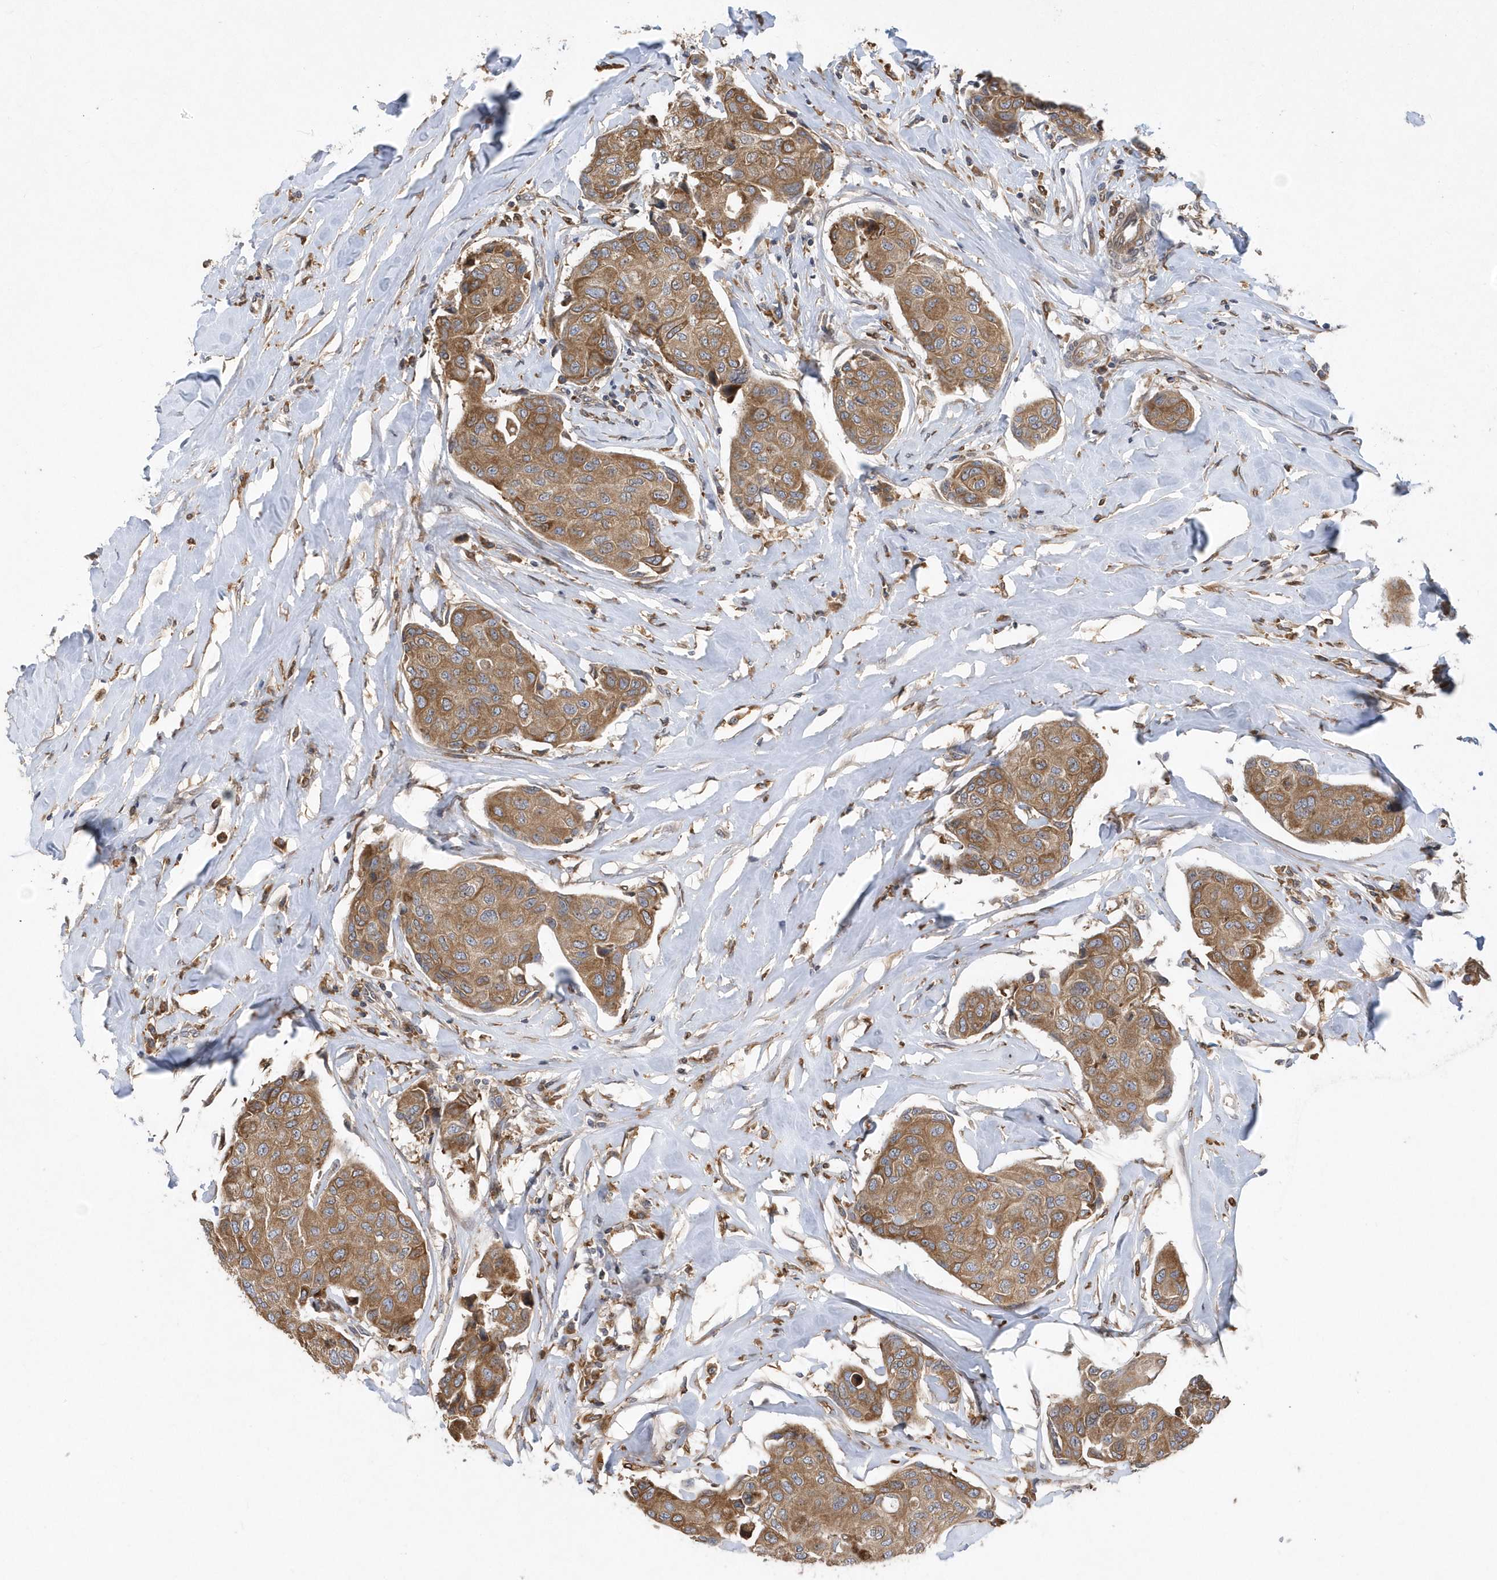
{"staining": {"intensity": "moderate", "quantity": ">75%", "location": "cytoplasmic/membranous"}, "tissue": "breast cancer", "cell_type": "Tumor cells", "image_type": "cancer", "snomed": [{"axis": "morphology", "description": "Duct carcinoma"}, {"axis": "topography", "description": "Breast"}], "caption": "Breast cancer (infiltrating ductal carcinoma) was stained to show a protein in brown. There is medium levels of moderate cytoplasmic/membranous staining in about >75% of tumor cells. The protein is stained brown, and the nuclei are stained in blue (DAB IHC with brightfield microscopy, high magnification).", "gene": "VAMP7", "patient": {"sex": "female", "age": 80}}